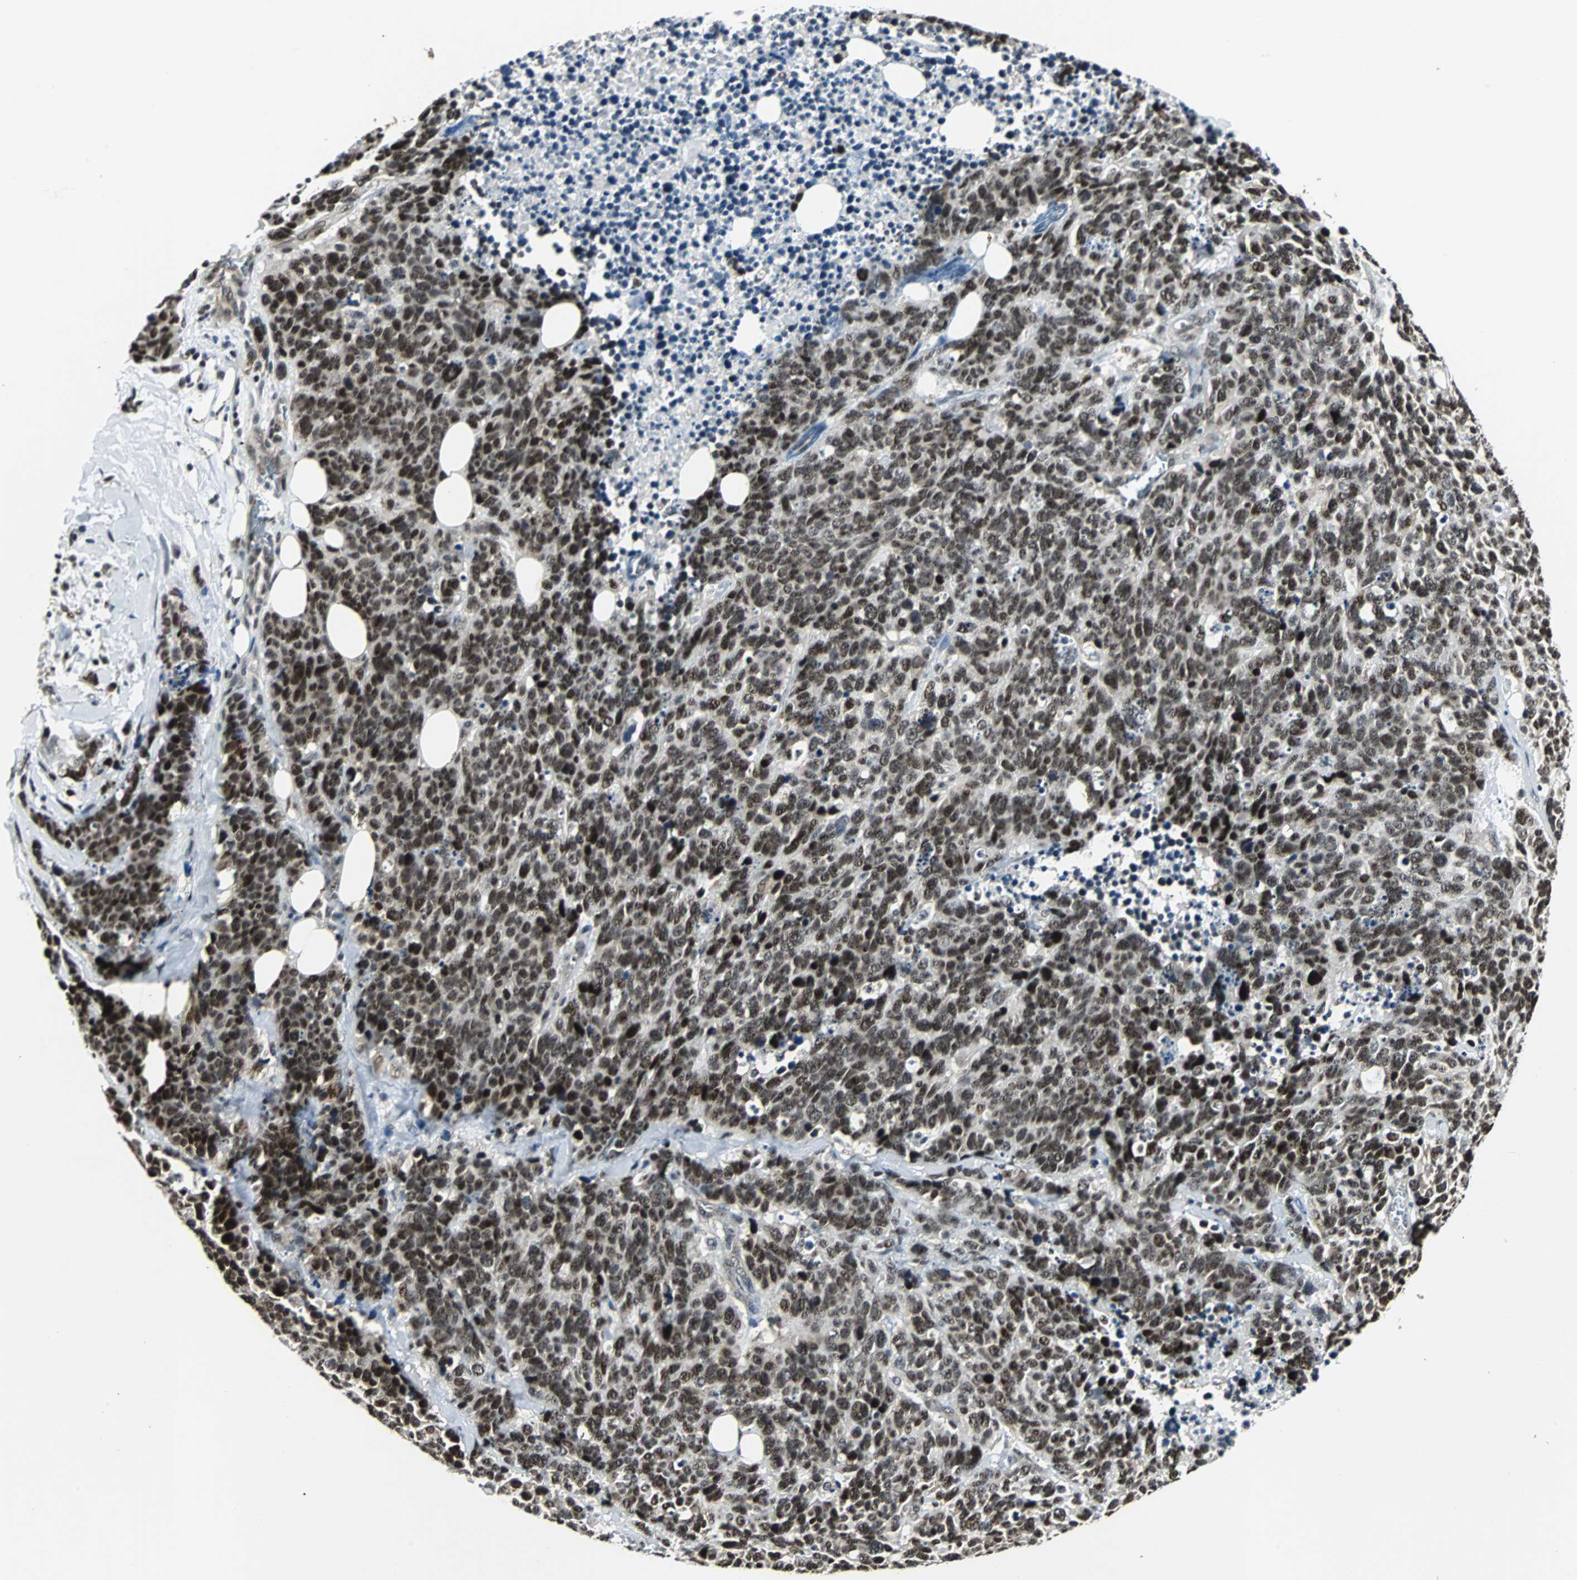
{"staining": {"intensity": "strong", "quantity": ">75%", "location": "nuclear"}, "tissue": "lung cancer", "cell_type": "Tumor cells", "image_type": "cancer", "snomed": [{"axis": "morphology", "description": "Neoplasm, malignant, NOS"}, {"axis": "topography", "description": "Lung"}], "caption": "Strong nuclear staining is appreciated in about >75% of tumor cells in lung cancer (malignant neoplasm). (DAB = brown stain, brightfield microscopy at high magnification).", "gene": "MED4", "patient": {"sex": "female", "age": 58}}